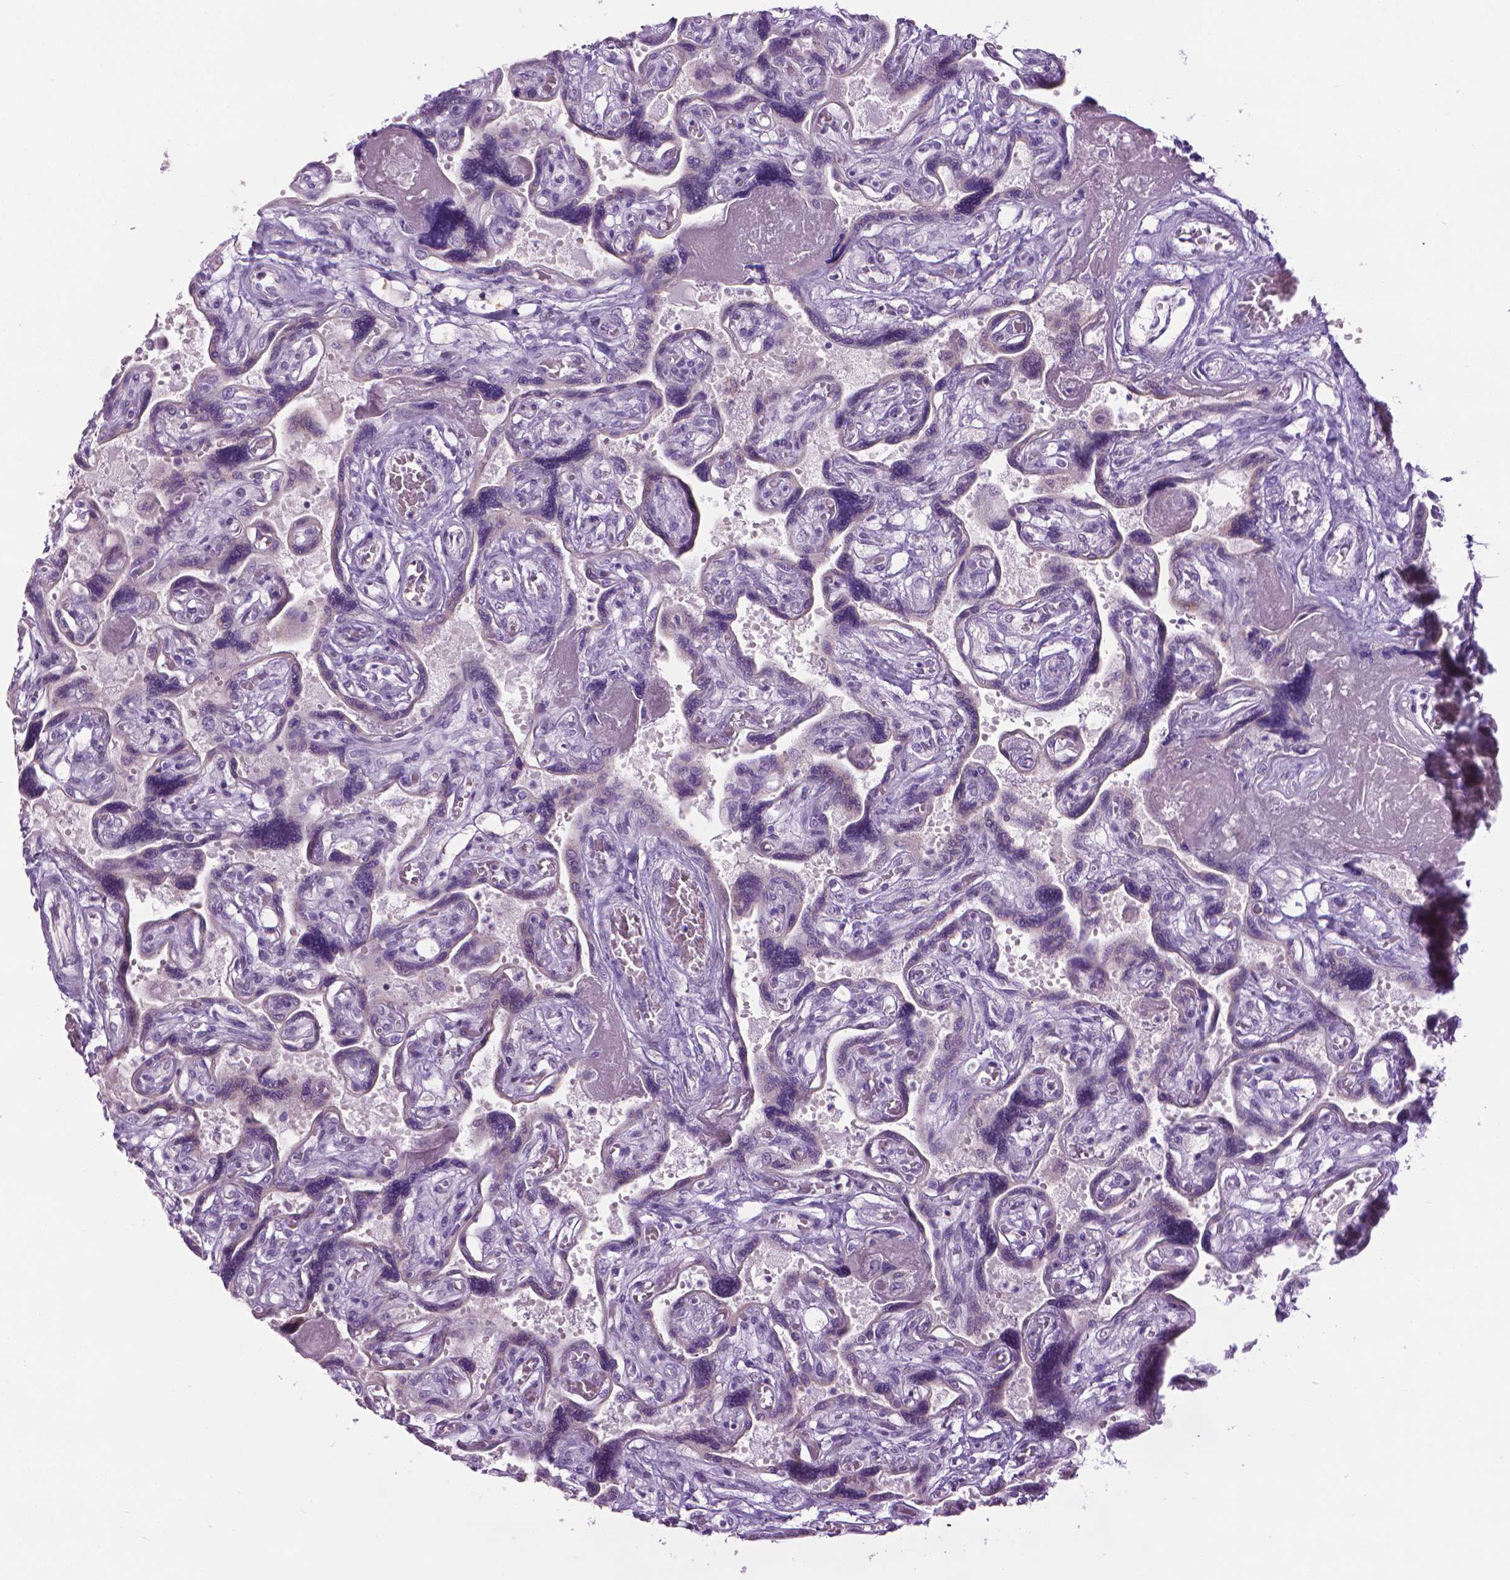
{"staining": {"intensity": "negative", "quantity": "none", "location": "none"}, "tissue": "placenta", "cell_type": "Trophoblastic cells", "image_type": "normal", "snomed": [{"axis": "morphology", "description": "Normal tissue, NOS"}, {"axis": "topography", "description": "Placenta"}], "caption": "This is an immunohistochemistry (IHC) image of benign human placenta. There is no staining in trophoblastic cells.", "gene": "DNAI7", "patient": {"sex": "female", "age": 32}}